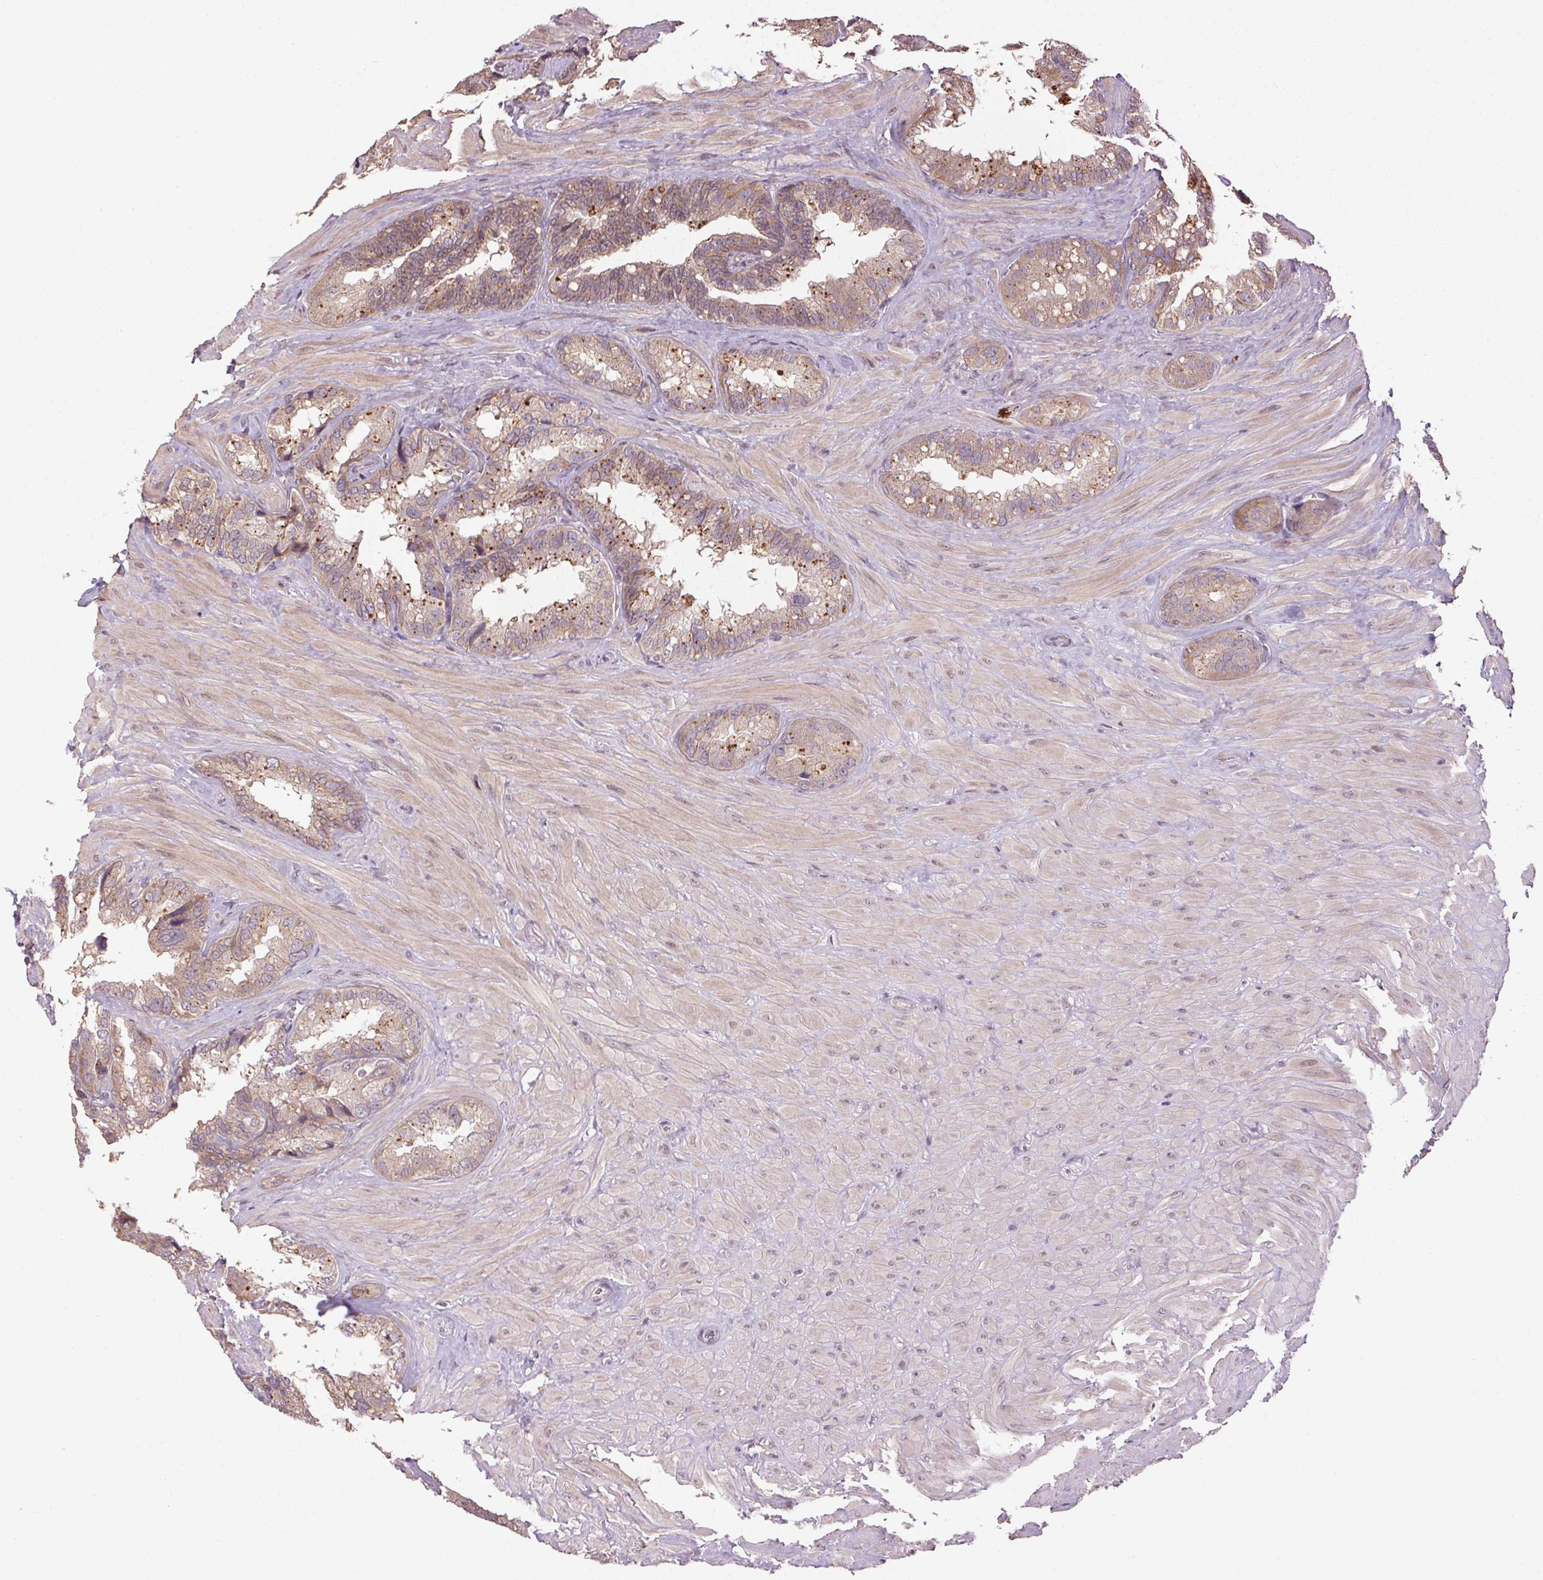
{"staining": {"intensity": "moderate", "quantity": "<25%", "location": "cytoplasmic/membranous"}, "tissue": "seminal vesicle", "cell_type": "Glandular cells", "image_type": "normal", "snomed": [{"axis": "morphology", "description": "Normal tissue, NOS"}, {"axis": "topography", "description": "Seminal veicle"}], "caption": "A low amount of moderate cytoplasmic/membranous staining is identified in approximately <25% of glandular cells in unremarkable seminal vesicle.", "gene": "ATP1B3", "patient": {"sex": "male", "age": 60}}